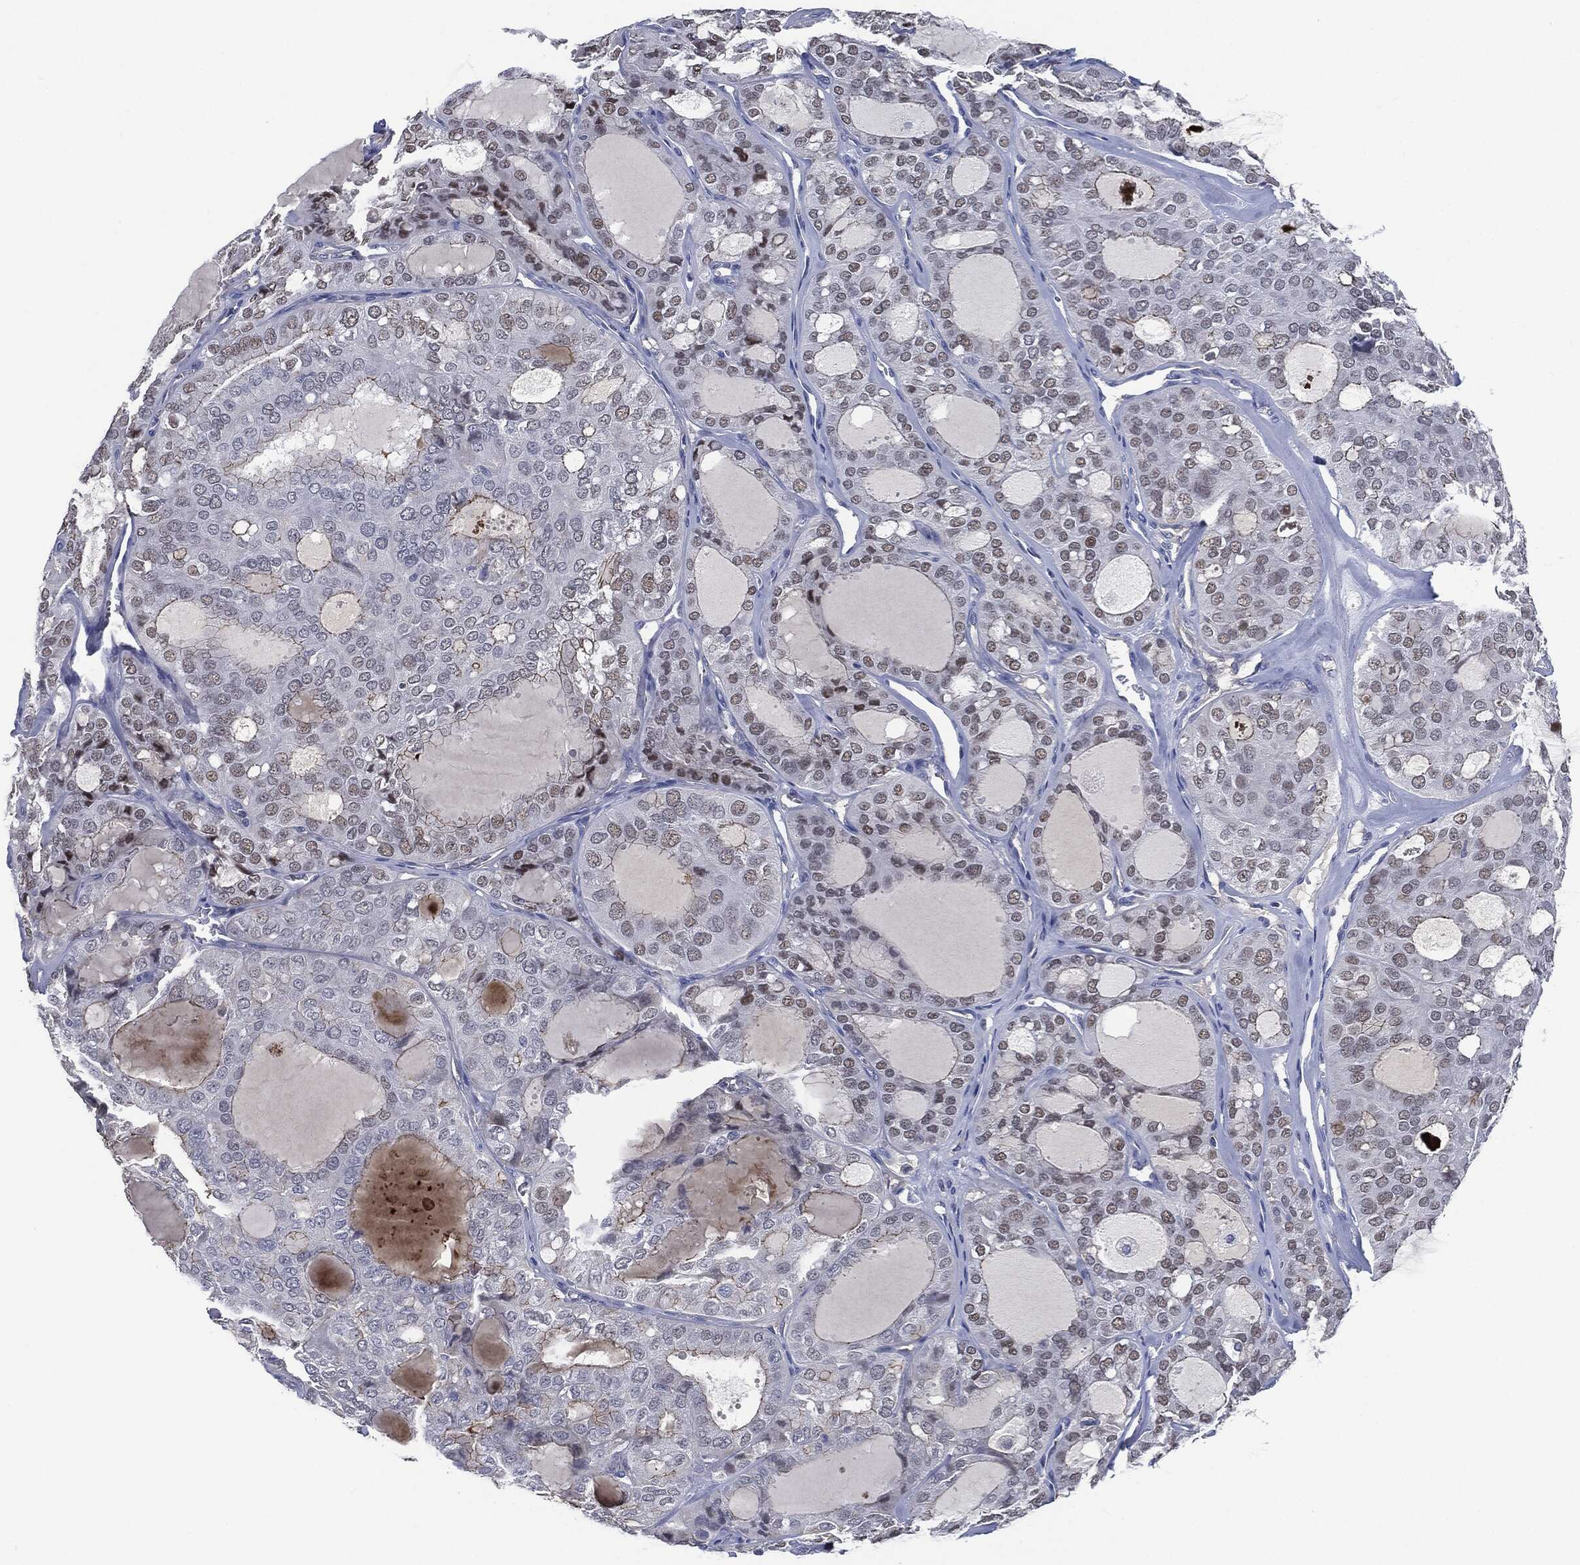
{"staining": {"intensity": "weak", "quantity": "<25%", "location": "cytoplasmic/membranous"}, "tissue": "thyroid cancer", "cell_type": "Tumor cells", "image_type": "cancer", "snomed": [{"axis": "morphology", "description": "Follicular adenoma carcinoma, NOS"}, {"axis": "topography", "description": "Thyroid gland"}], "caption": "An immunohistochemistry micrograph of follicular adenoma carcinoma (thyroid) is shown. There is no staining in tumor cells of follicular adenoma carcinoma (thyroid).", "gene": "SHROOM2", "patient": {"sex": "male", "age": 75}}